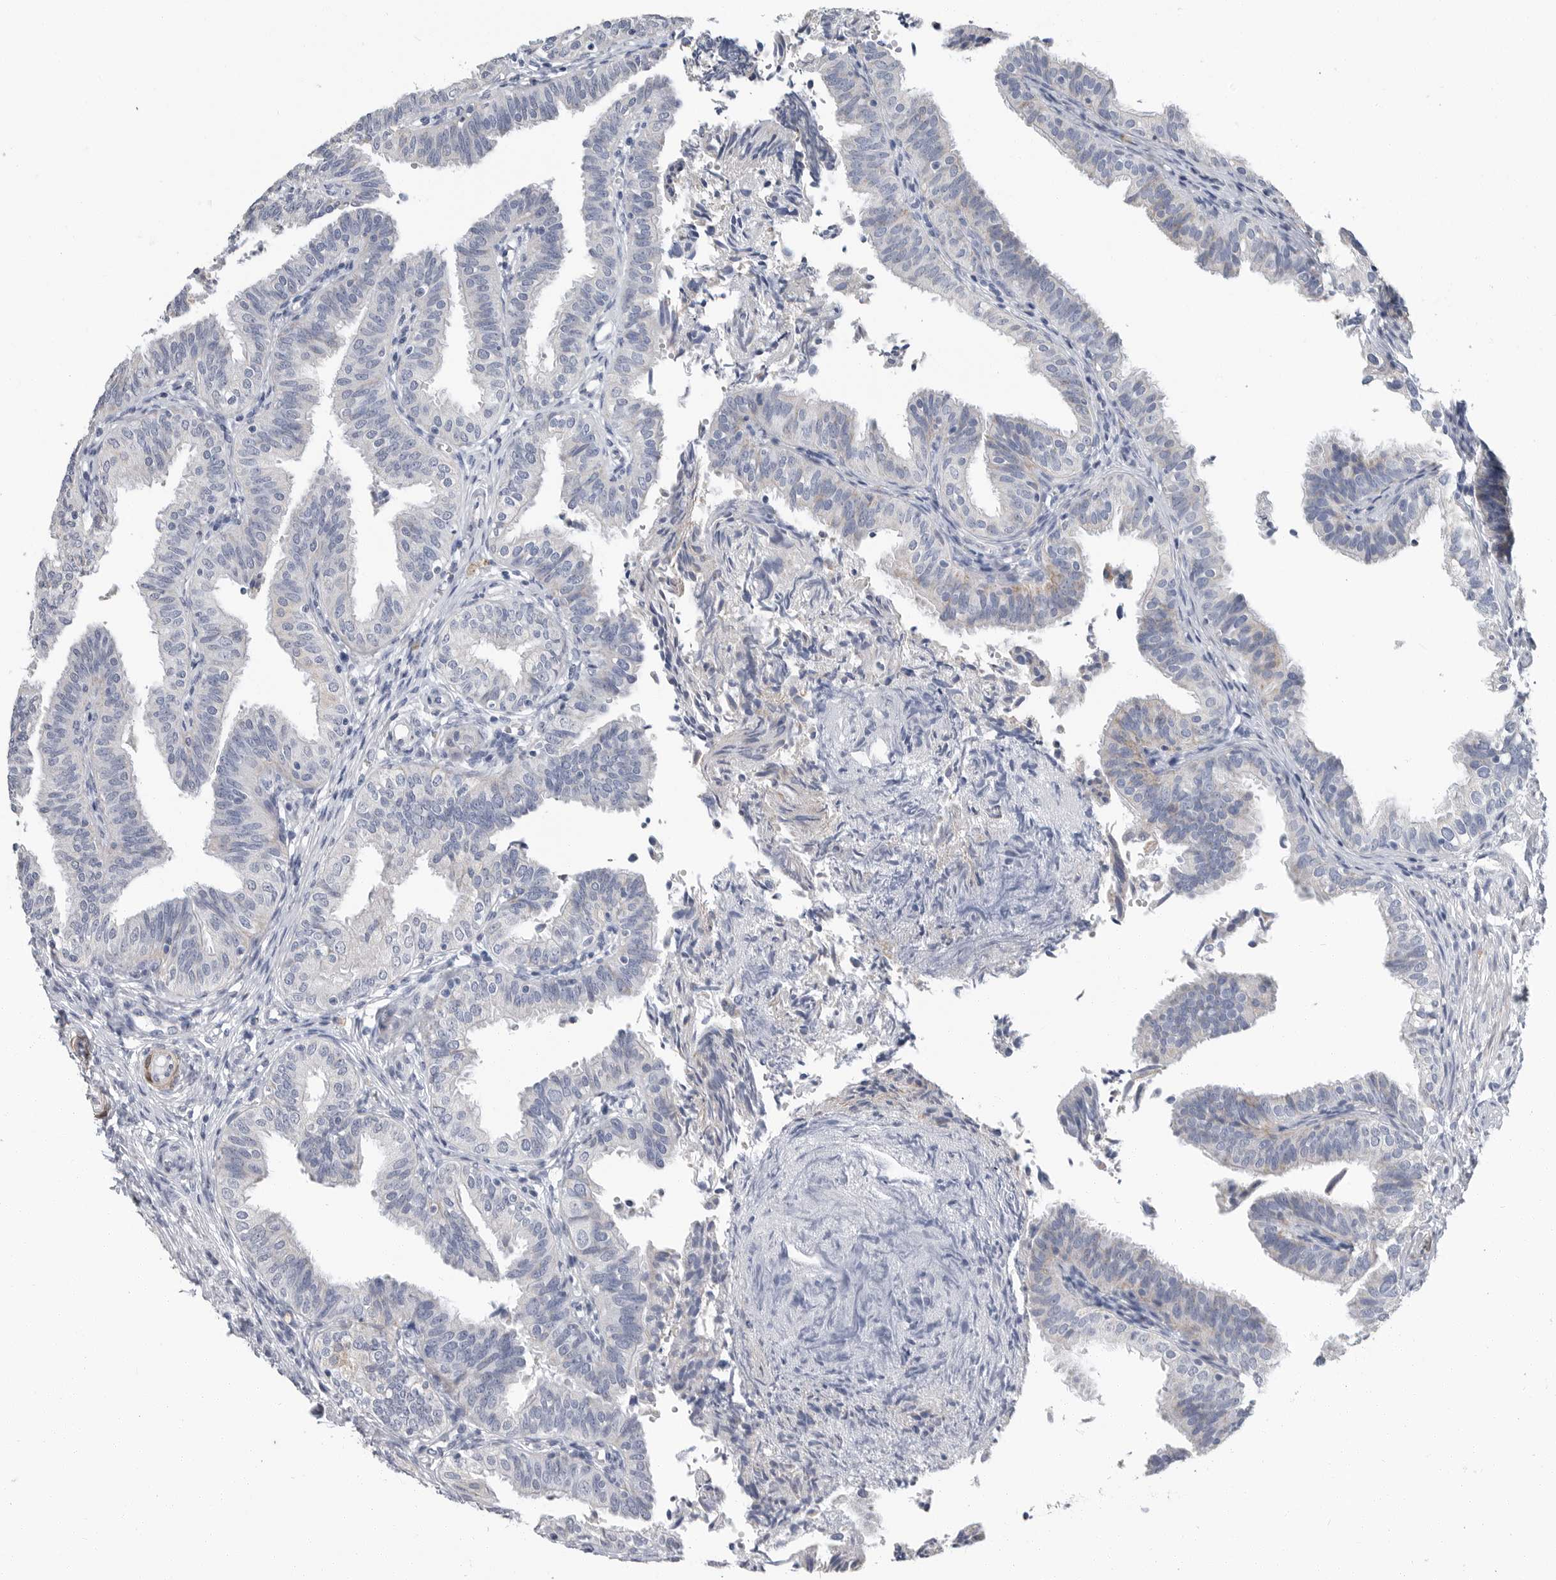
{"staining": {"intensity": "negative", "quantity": "none", "location": "none"}, "tissue": "fallopian tube", "cell_type": "Glandular cells", "image_type": "normal", "snomed": [{"axis": "morphology", "description": "Normal tissue, NOS"}, {"axis": "topography", "description": "Fallopian tube"}], "caption": "High magnification brightfield microscopy of normal fallopian tube stained with DAB (brown) and counterstained with hematoxylin (blue): glandular cells show no significant expression. (DAB IHC visualized using brightfield microscopy, high magnification).", "gene": "PLN", "patient": {"sex": "female", "age": 35}}